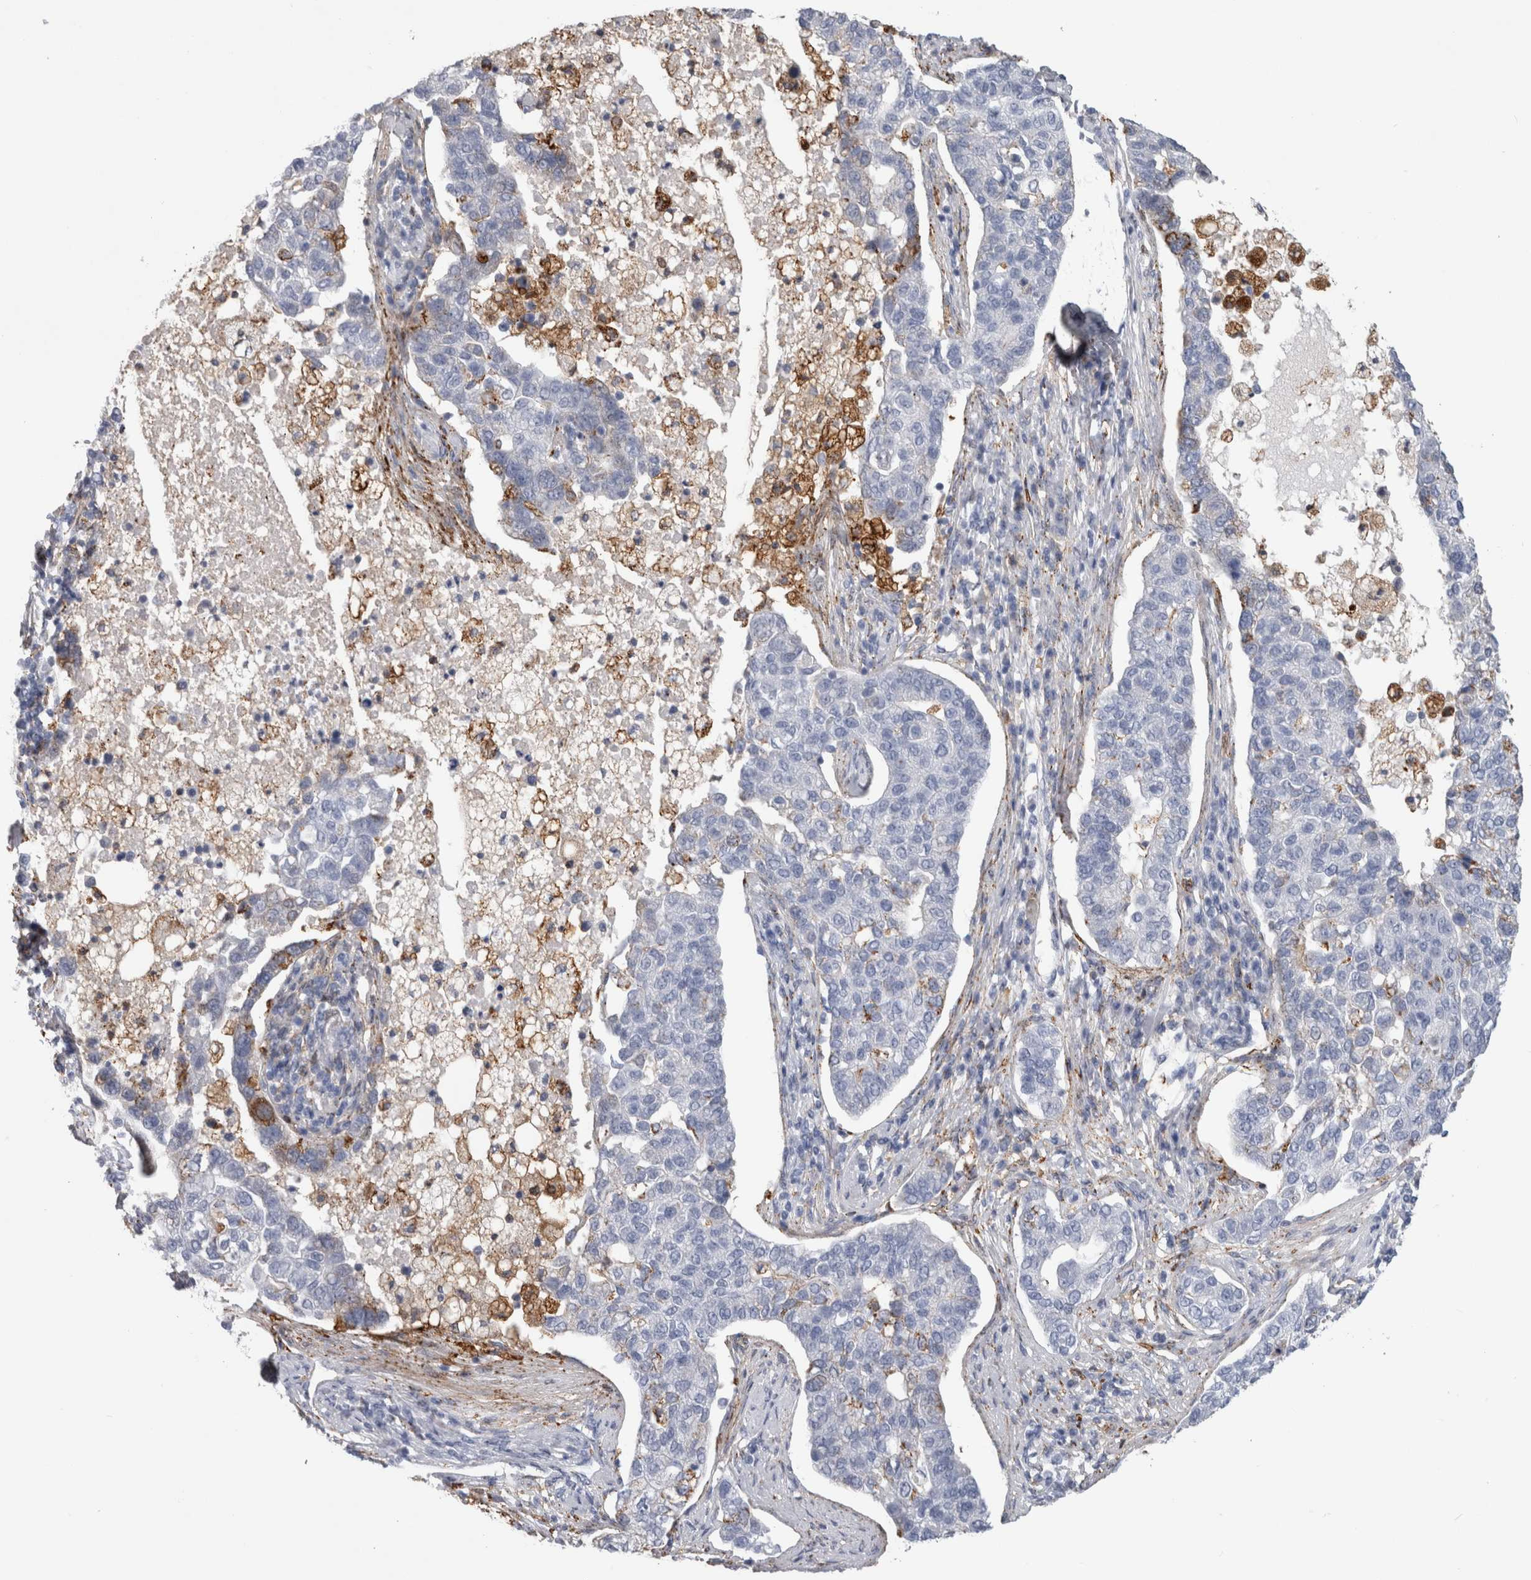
{"staining": {"intensity": "negative", "quantity": "none", "location": "none"}, "tissue": "pancreatic cancer", "cell_type": "Tumor cells", "image_type": "cancer", "snomed": [{"axis": "morphology", "description": "Adenocarcinoma, NOS"}, {"axis": "topography", "description": "Pancreas"}], "caption": "The immunohistochemistry image has no significant positivity in tumor cells of pancreatic adenocarcinoma tissue.", "gene": "DNAJC24", "patient": {"sex": "female", "age": 61}}